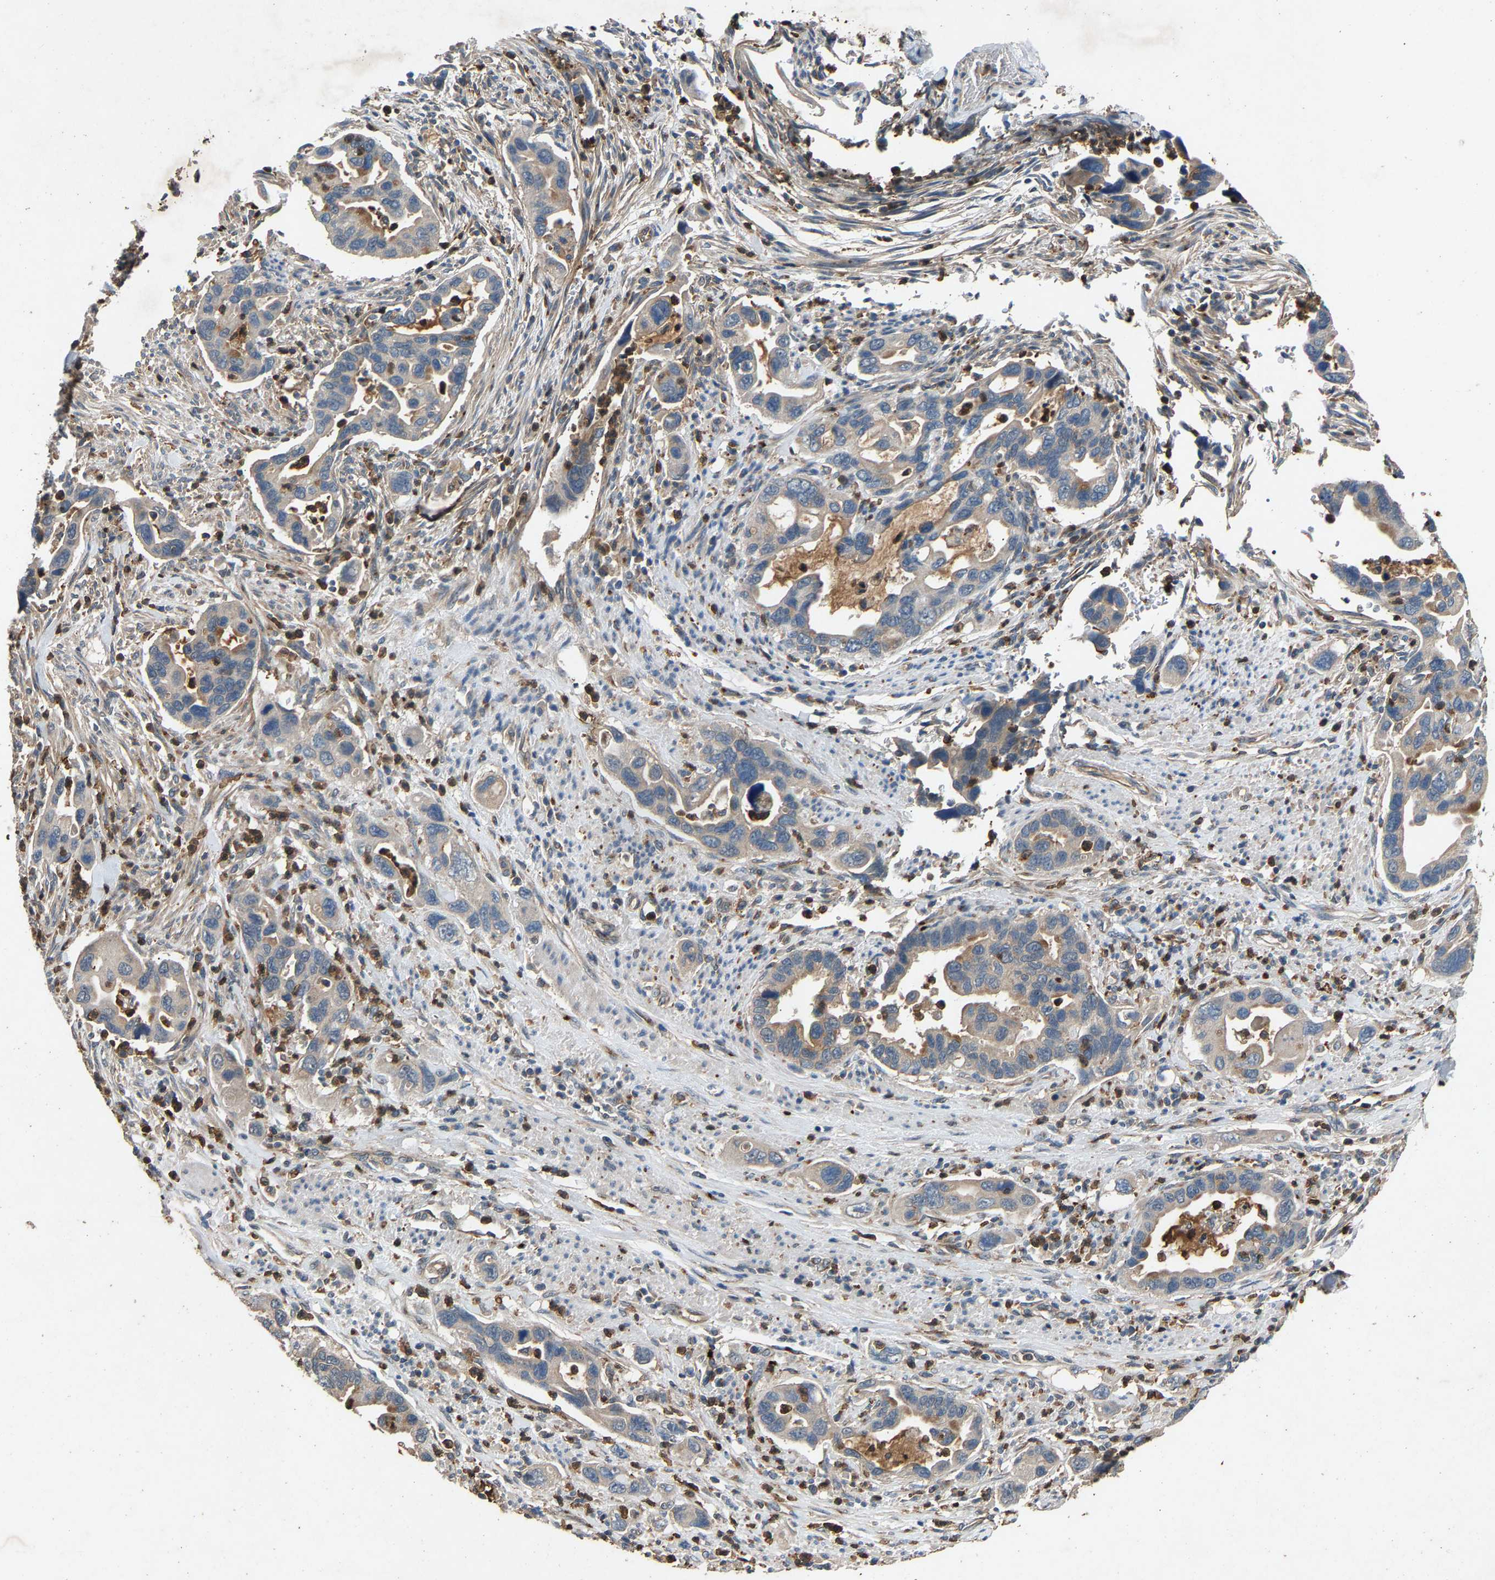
{"staining": {"intensity": "weak", "quantity": "<25%", "location": "cytoplasmic/membranous"}, "tissue": "pancreatic cancer", "cell_type": "Tumor cells", "image_type": "cancer", "snomed": [{"axis": "morphology", "description": "Adenocarcinoma, NOS"}, {"axis": "topography", "description": "Pancreas"}], "caption": "Tumor cells show no significant protein positivity in adenocarcinoma (pancreatic). The staining was performed using DAB (3,3'-diaminobenzidine) to visualize the protein expression in brown, while the nuclei were stained in blue with hematoxylin (Magnification: 20x).", "gene": "PPID", "patient": {"sex": "female", "age": 70}}